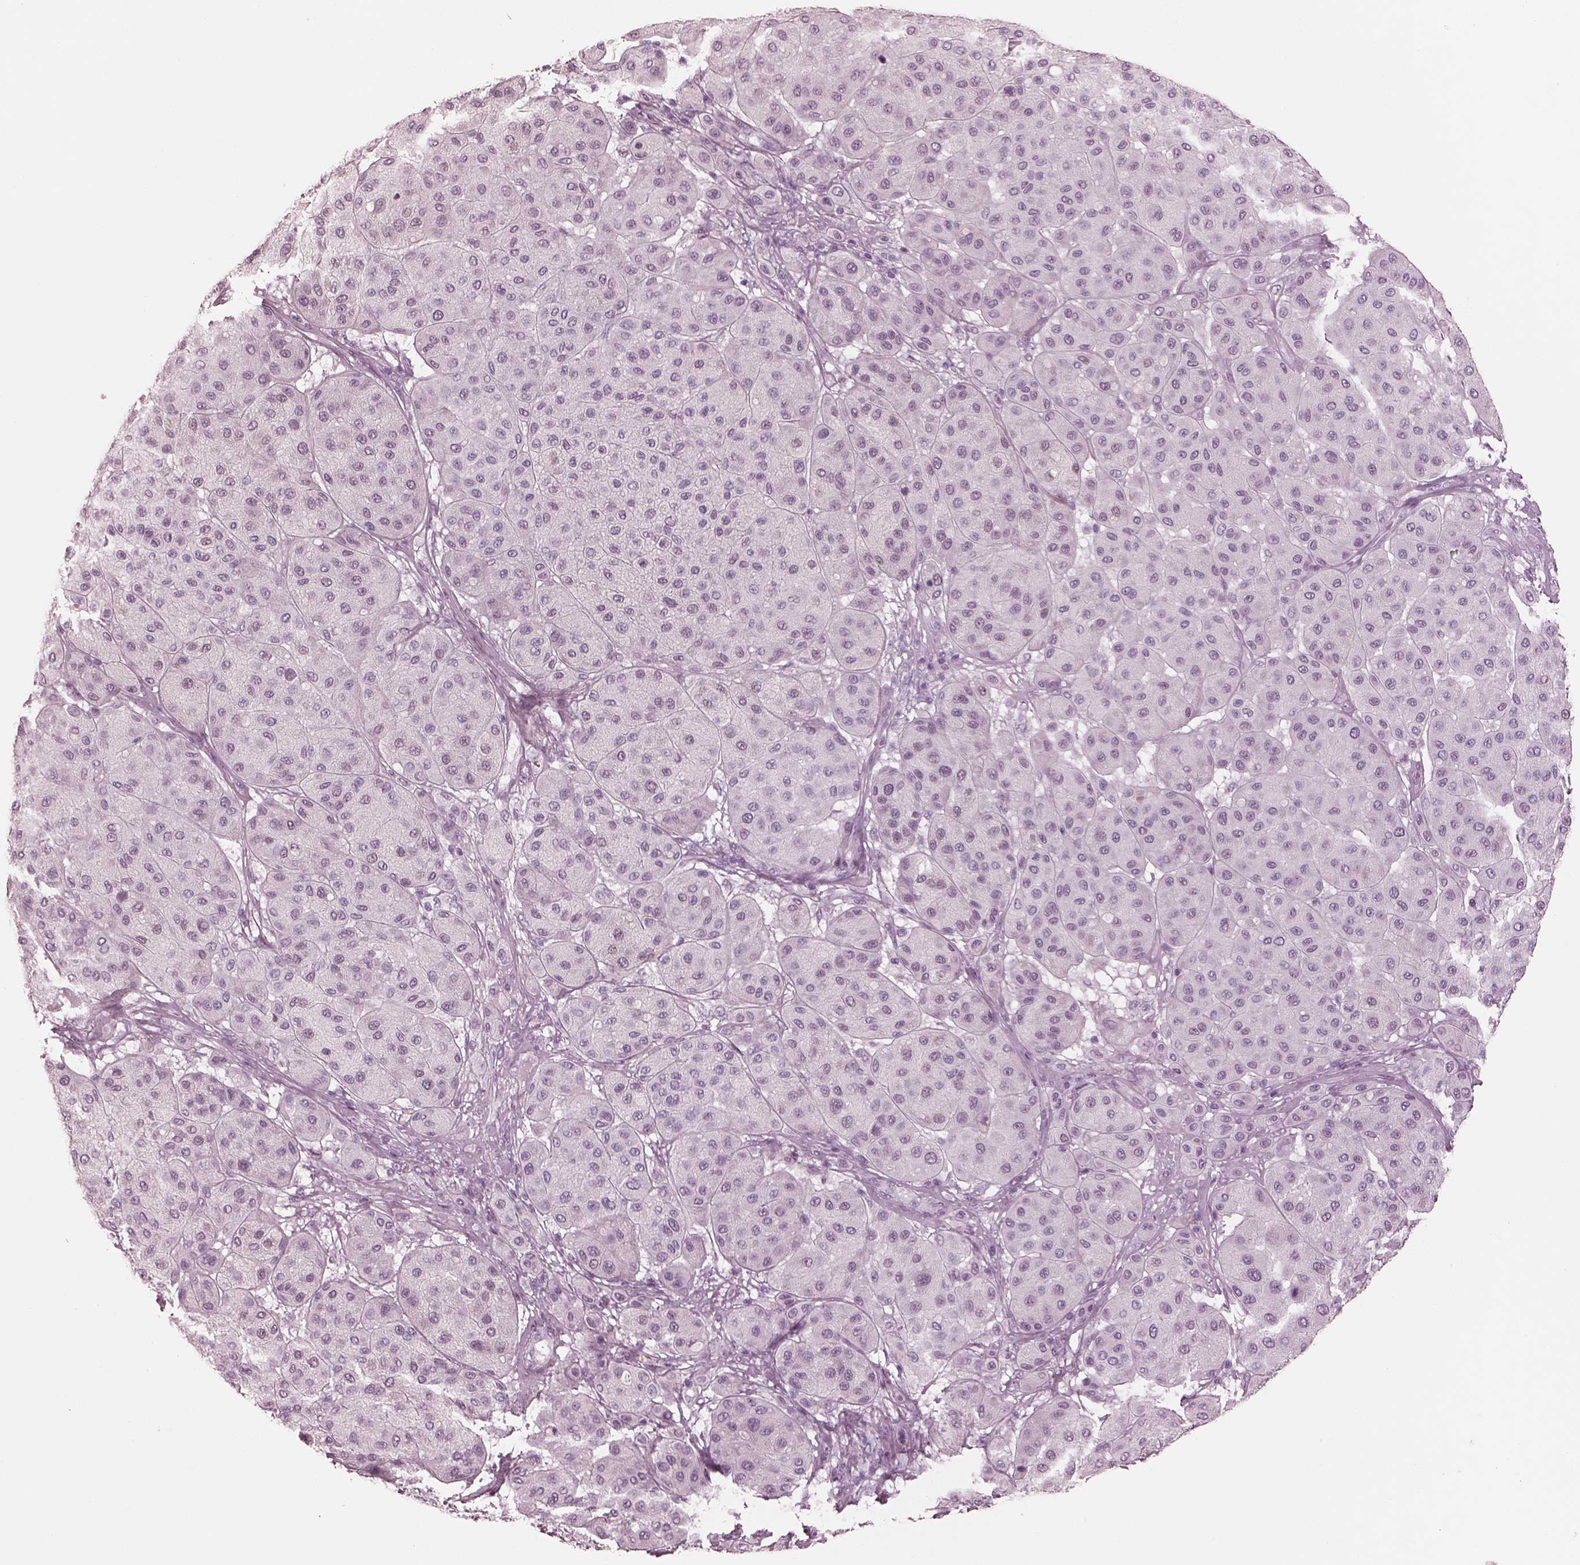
{"staining": {"intensity": "negative", "quantity": "none", "location": "none"}, "tissue": "melanoma", "cell_type": "Tumor cells", "image_type": "cancer", "snomed": [{"axis": "morphology", "description": "Malignant melanoma, Metastatic site"}, {"axis": "topography", "description": "Smooth muscle"}], "caption": "Malignant melanoma (metastatic site) was stained to show a protein in brown. There is no significant expression in tumor cells.", "gene": "OPN4", "patient": {"sex": "male", "age": 41}}